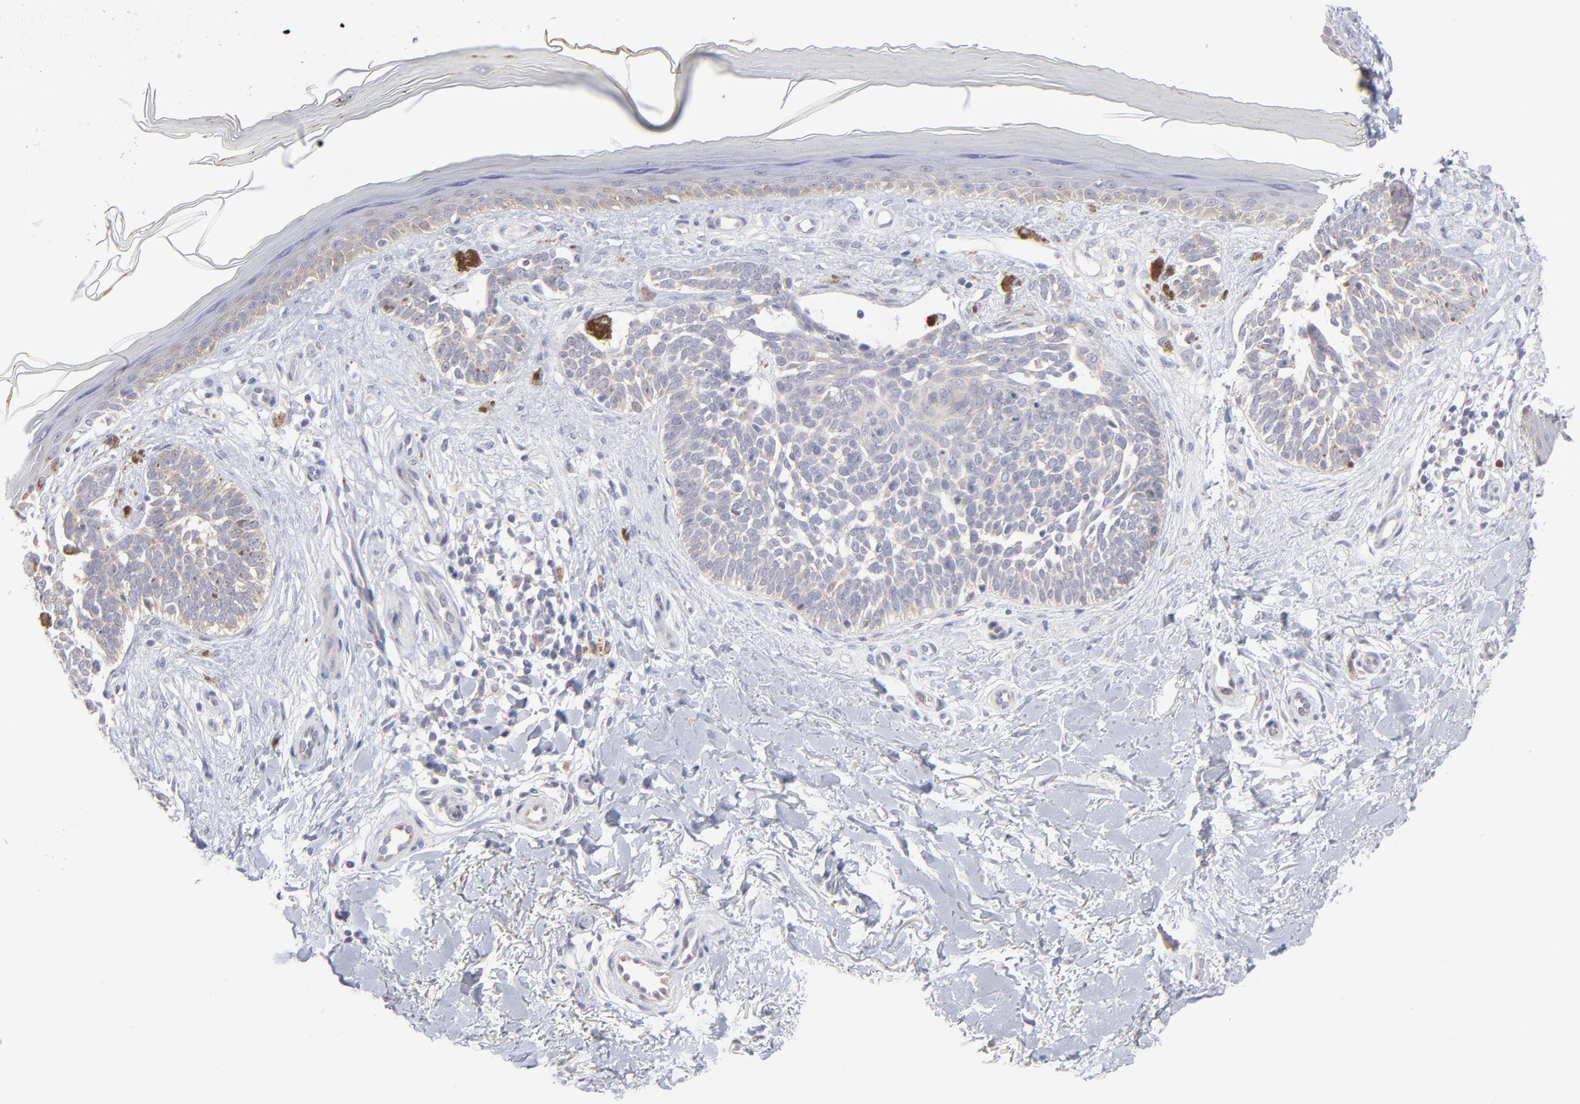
{"staining": {"intensity": "negative", "quantity": "none", "location": "none"}, "tissue": "skin cancer", "cell_type": "Tumor cells", "image_type": "cancer", "snomed": [{"axis": "morphology", "description": "Normal tissue, NOS"}, {"axis": "morphology", "description": "Basal cell carcinoma"}, {"axis": "topography", "description": "Skin"}], "caption": "Image shows no significant protein expression in tumor cells of skin cancer.", "gene": "RPS24", "patient": {"sex": "female", "age": 58}}